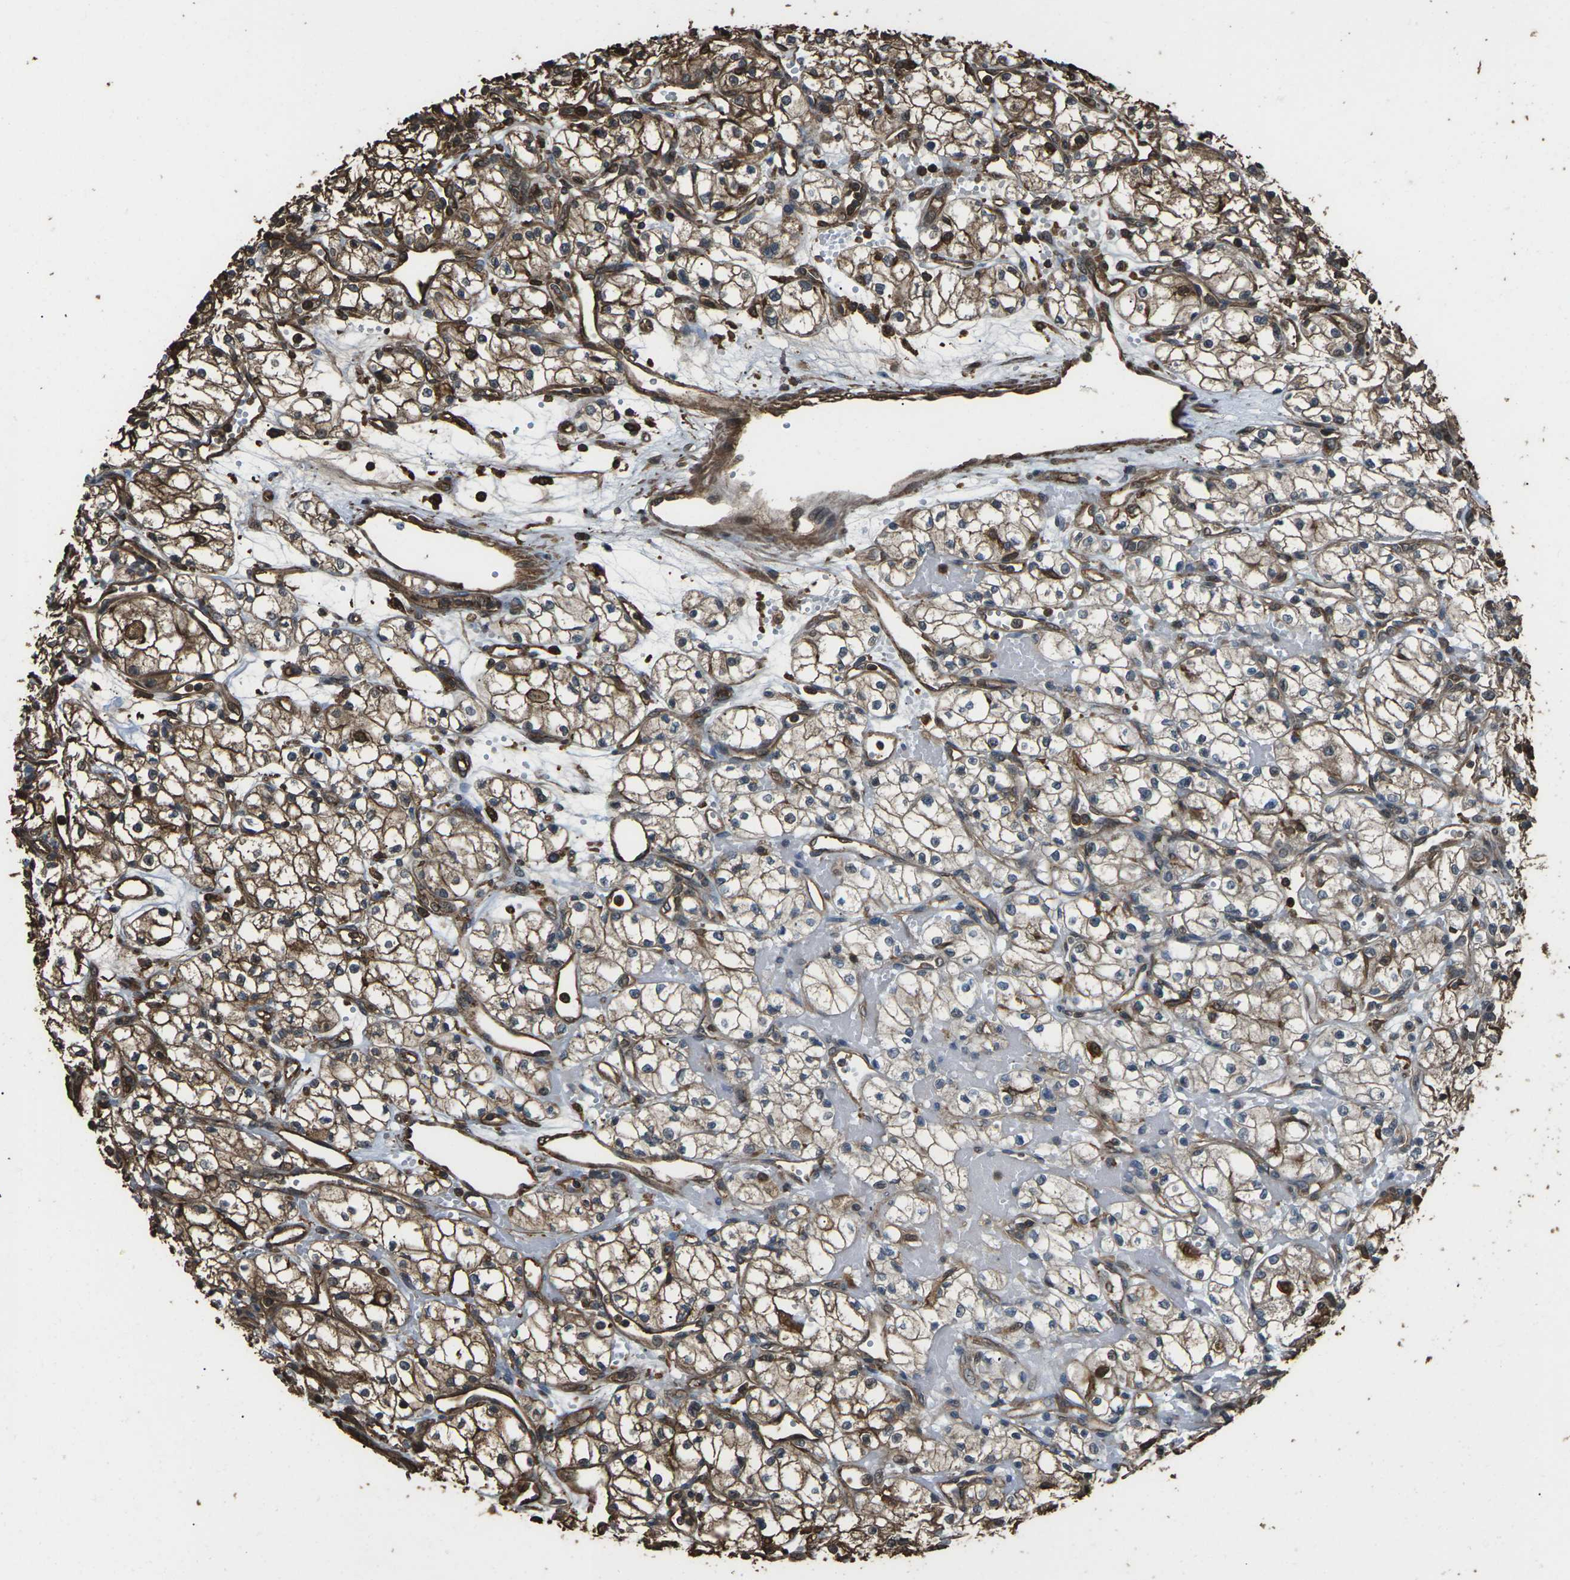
{"staining": {"intensity": "moderate", "quantity": ">75%", "location": "cytoplasmic/membranous"}, "tissue": "renal cancer", "cell_type": "Tumor cells", "image_type": "cancer", "snomed": [{"axis": "morphology", "description": "Normal tissue, NOS"}, {"axis": "morphology", "description": "Adenocarcinoma, NOS"}, {"axis": "topography", "description": "Kidney"}], "caption": "Protein staining of renal adenocarcinoma tissue exhibits moderate cytoplasmic/membranous positivity in about >75% of tumor cells.", "gene": "DHPS", "patient": {"sex": "male", "age": 59}}